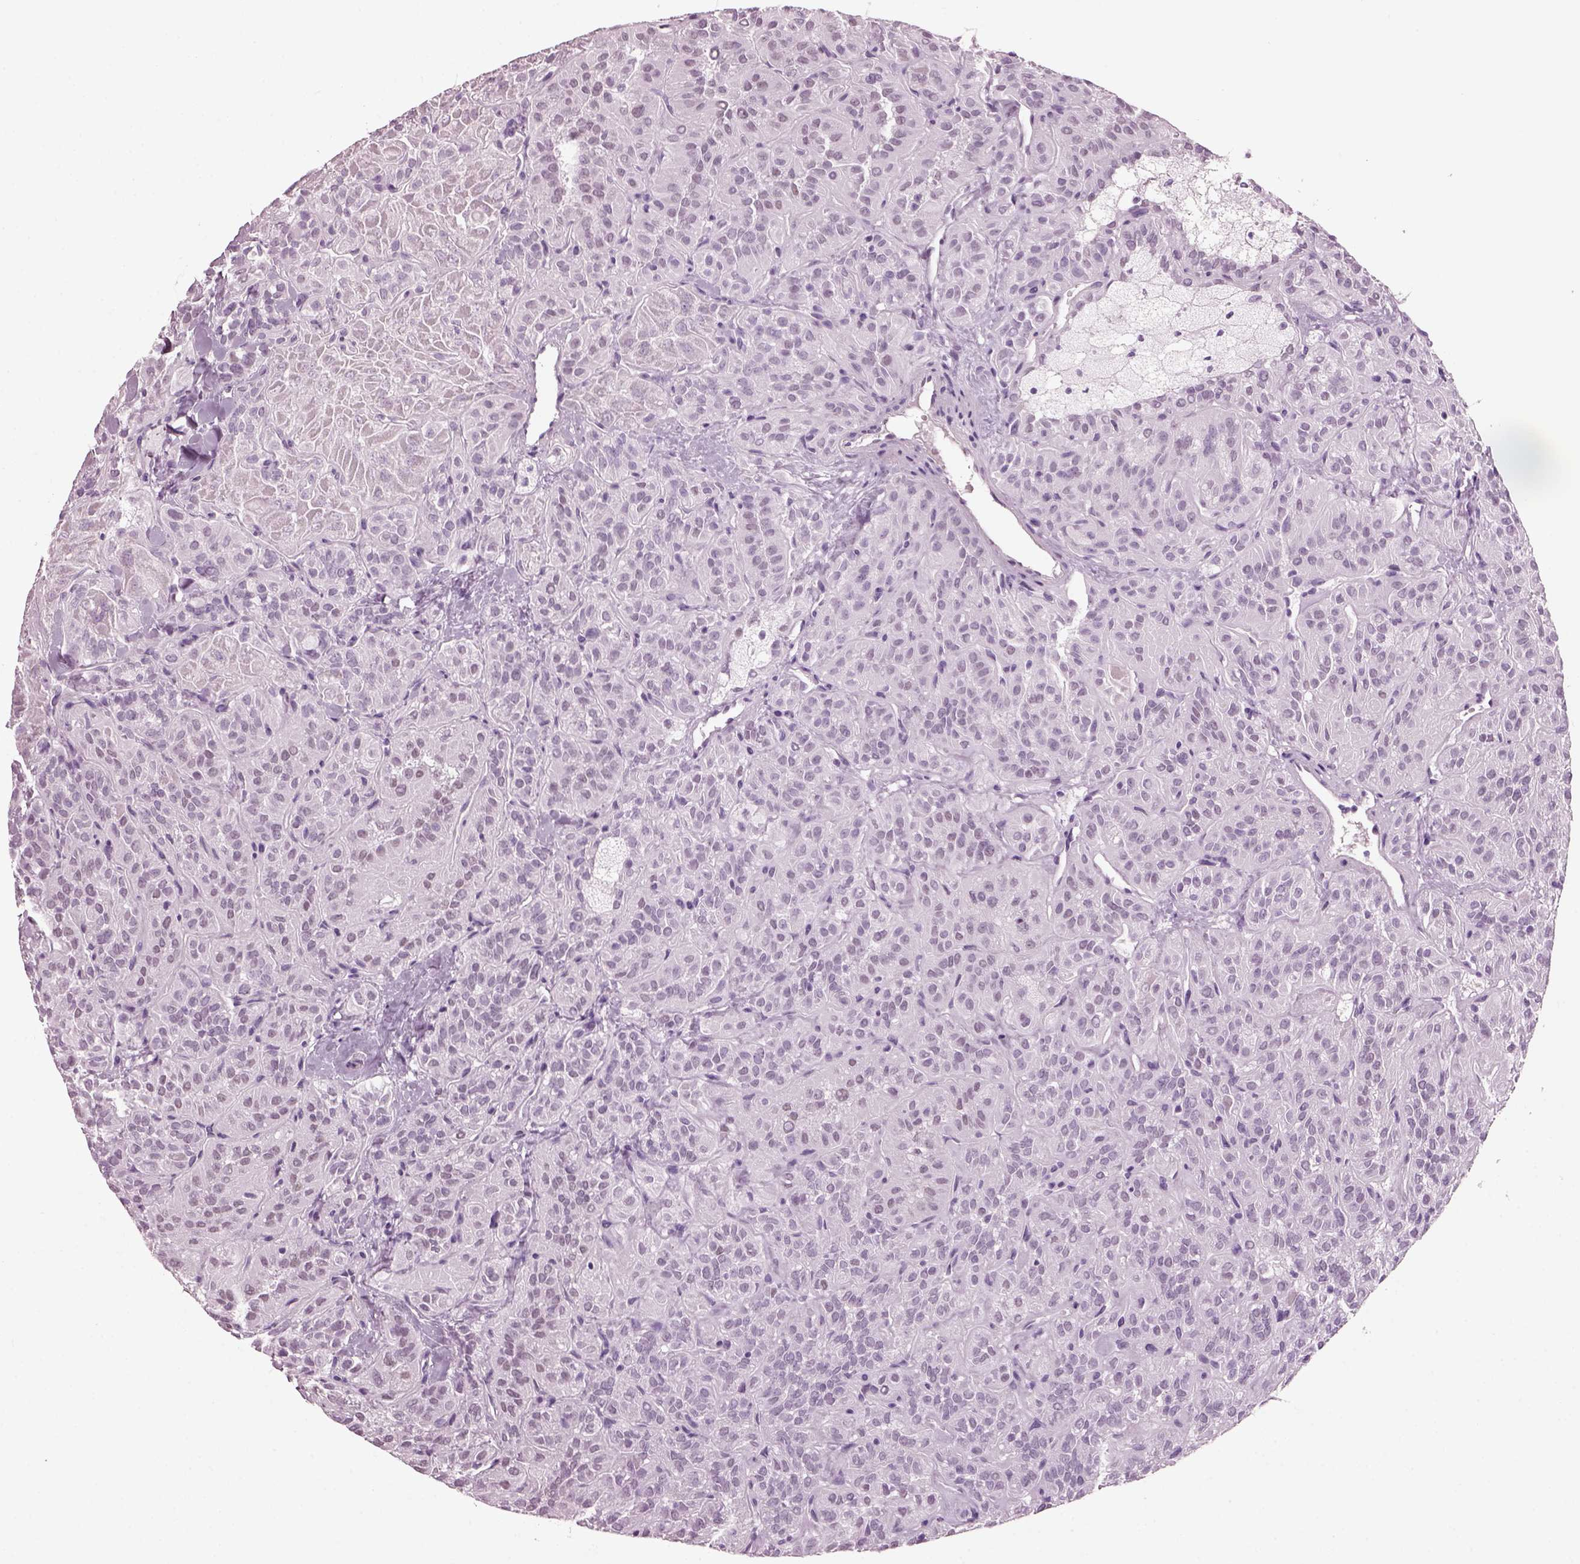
{"staining": {"intensity": "negative", "quantity": "none", "location": "none"}, "tissue": "thyroid cancer", "cell_type": "Tumor cells", "image_type": "cancer", "snomed": [{"axis": "morphology", "description": "Papillary adenocarcinoma, NOS"}, {"axis": "topography", "description": "Thyroid gland"}], "caption": "Immunohistochemical staining of human papillary adenocarcinoma (thyroid) shows no significant expression in tumor cells.", "gene": "KRTAP3-2", "patient": {"sex": "female", "age": 45}}